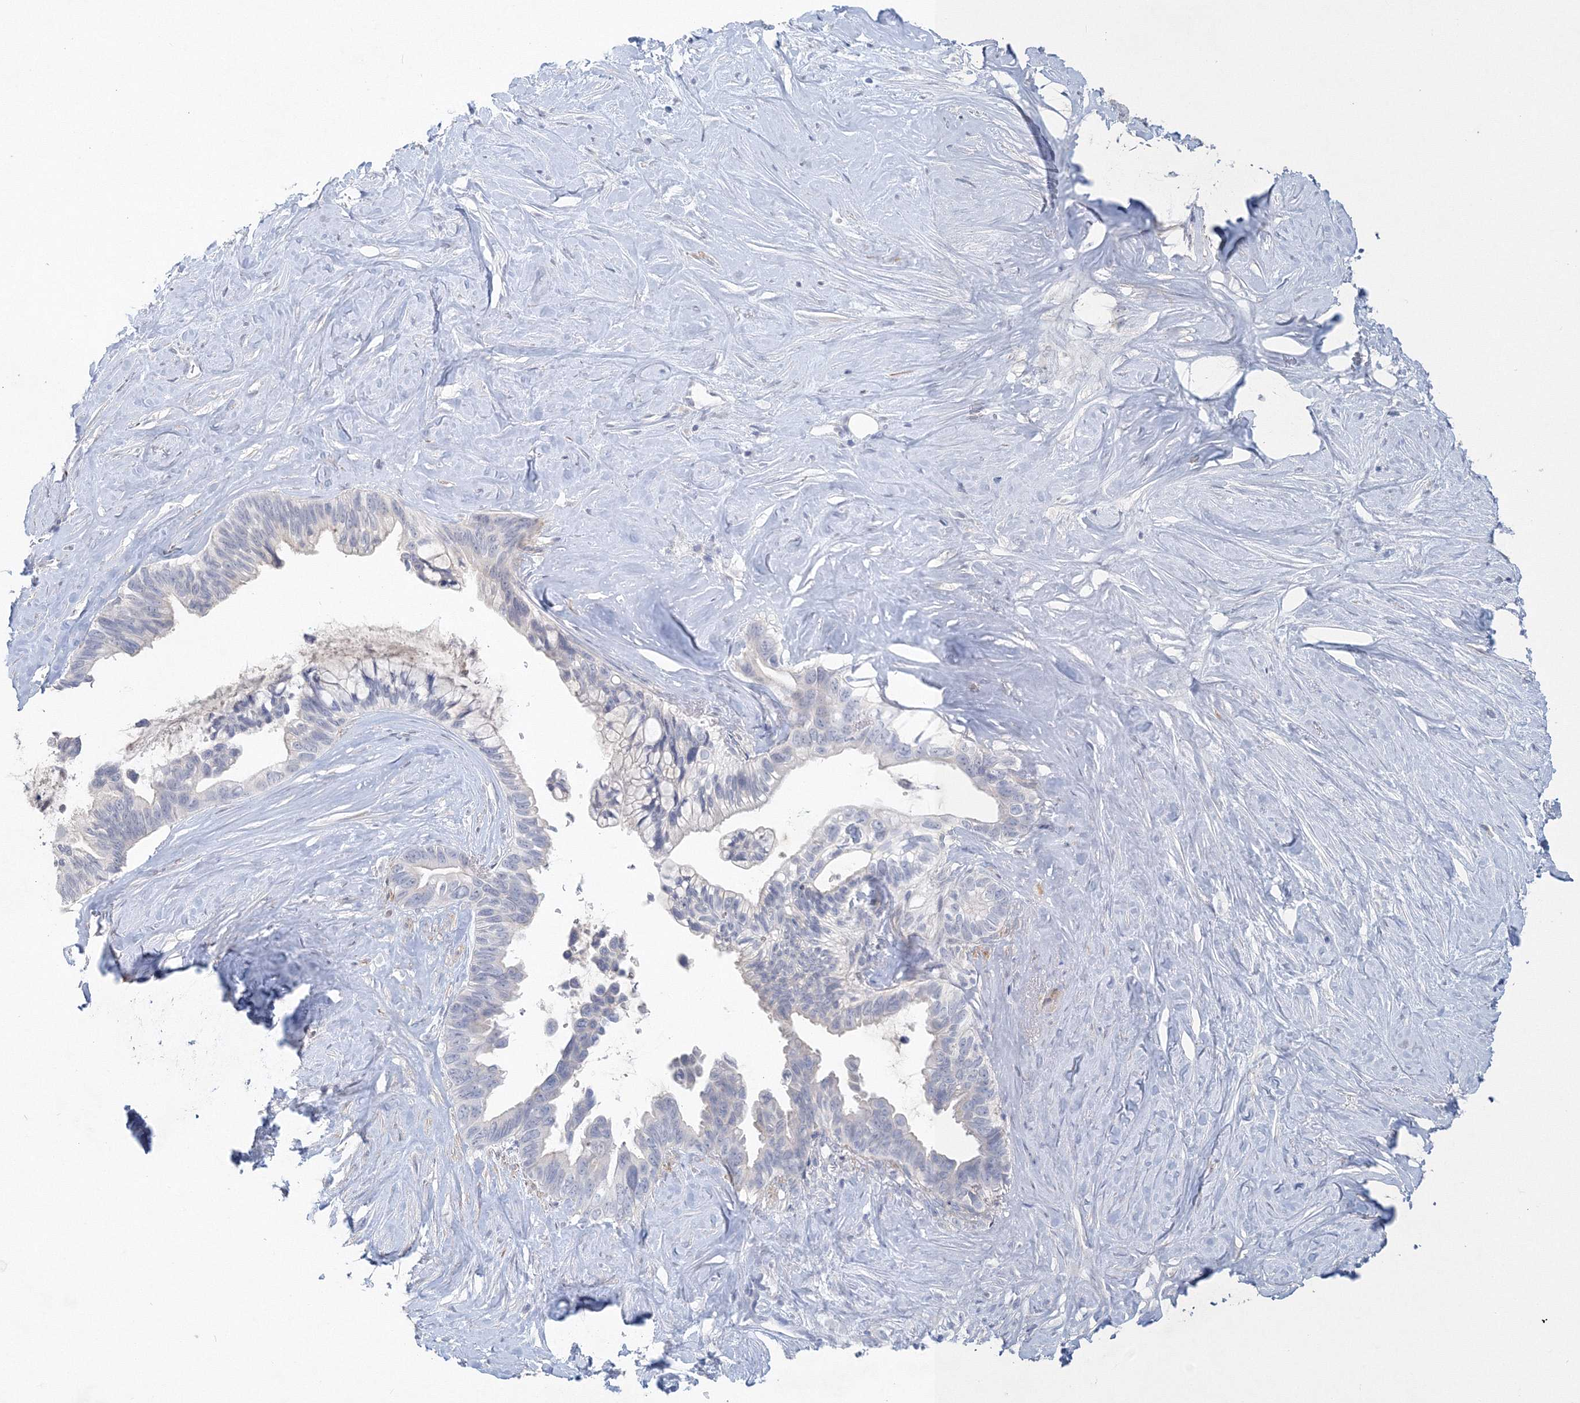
{"staining": {"intensity": "negative", "quantity": "none", "location": "none"}, "tissue": "pancreatic cancer", "cell_type": "Tumor cells", "image_type": "cancer", "snomed": [{"axis": "morphology", "description": "Adenocarcinoma, NOS"}, {"axis": "topography", "description": "Pancreas"}], "caption": "Tumor cells are negative for brown protein staining in pancreatic cancer.", "gene": "OSBPL6", "patient": {"sex": "female", "age": 72}}